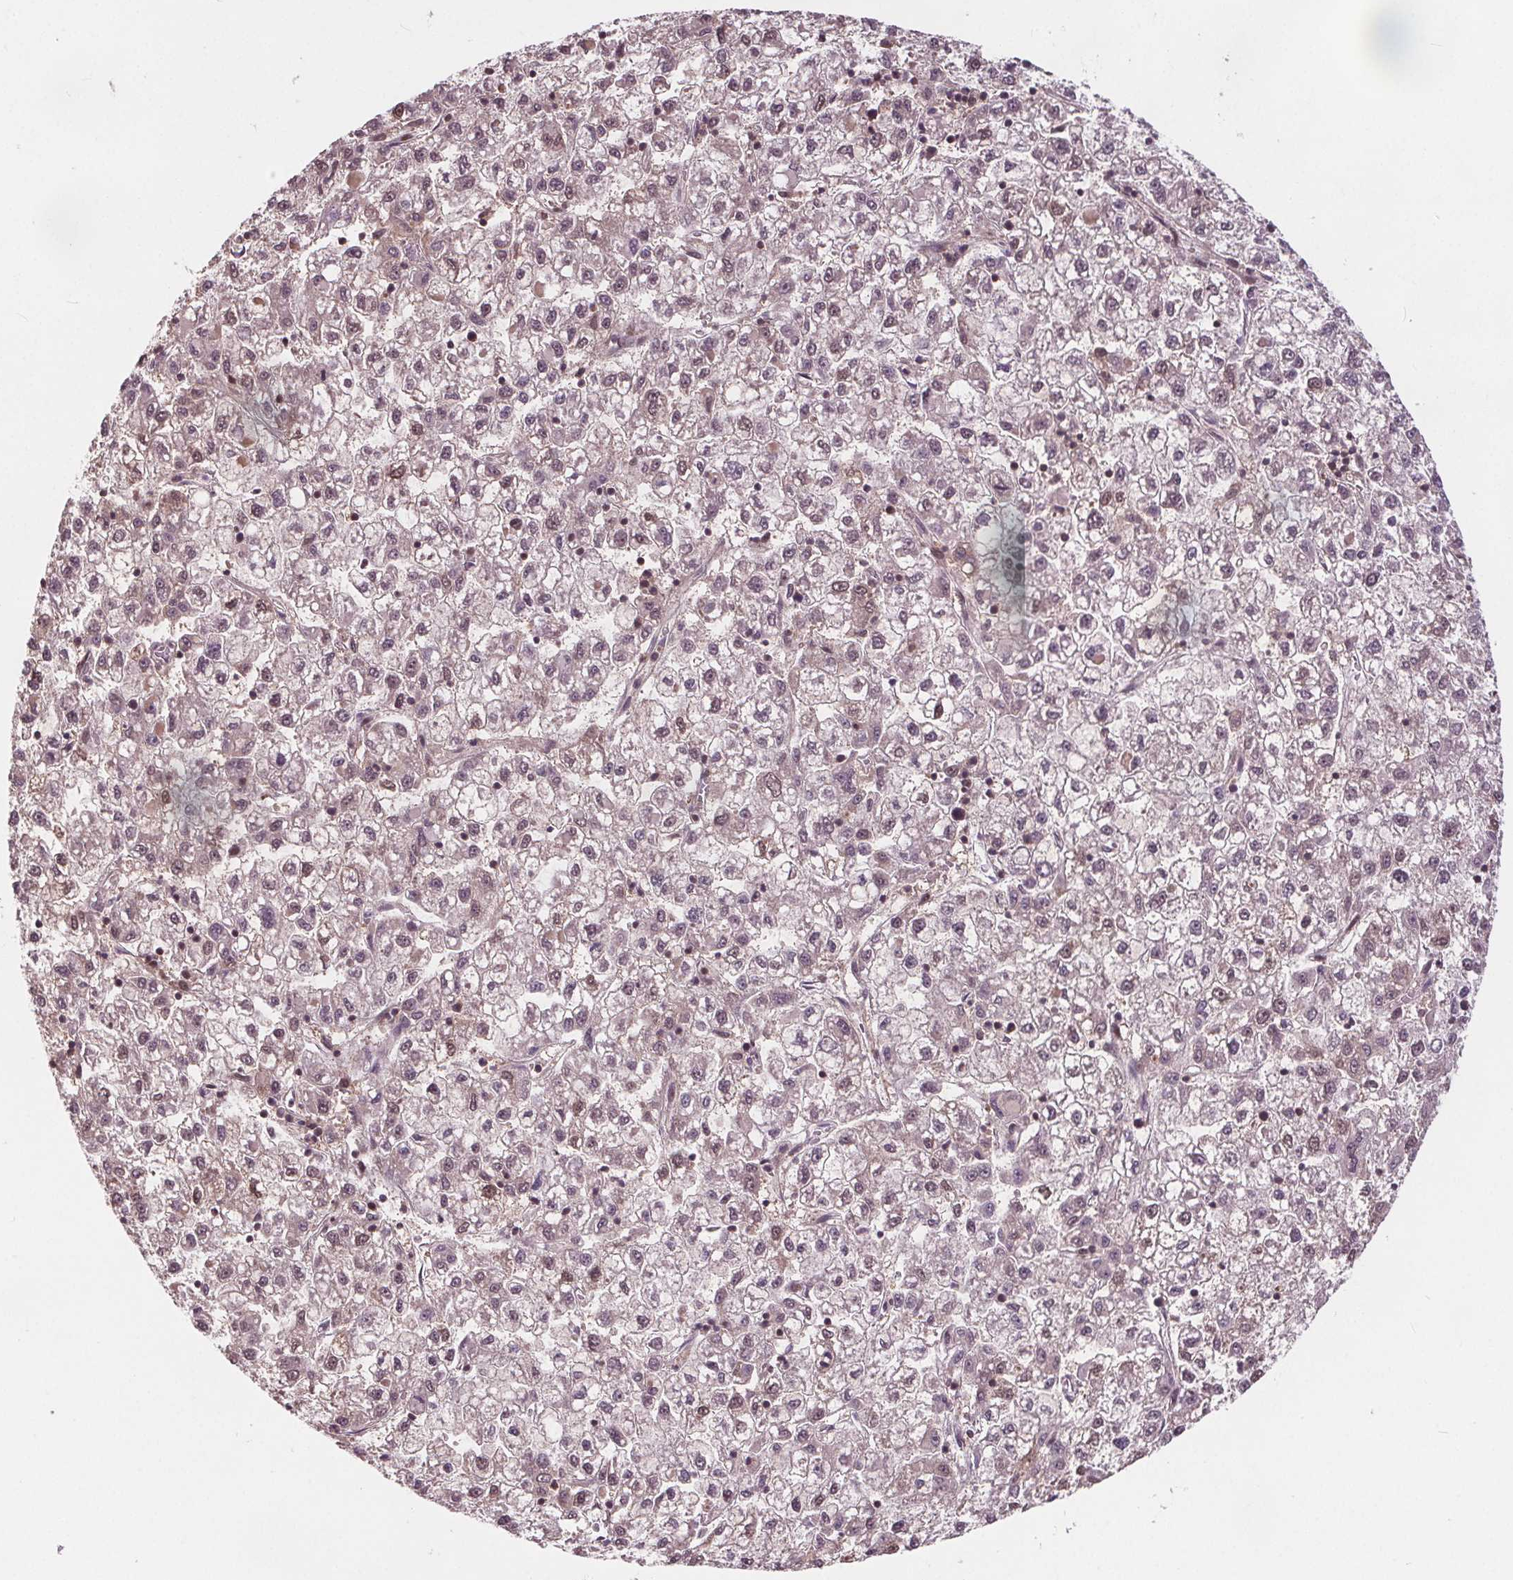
{"staining": {"intensity": "weak", "quantity": "<25%", "location": "nuclear"}, "tissue": "liver cancer", "cell_type": "Tumor cells", "image_type": "cancer", "snomed": [{"axis": "morphology", "description": "Carcinoma, Hepatocellular, NOS"}, {"axis": "topography", "description": "Liver"}], "caption": "The photomicrograph exhibits no significant positivity in tumor cells of liver hepatocellular carcinoma.", "gene": "HIF1AN", "patient": {"sex": "male", "age": 40}}